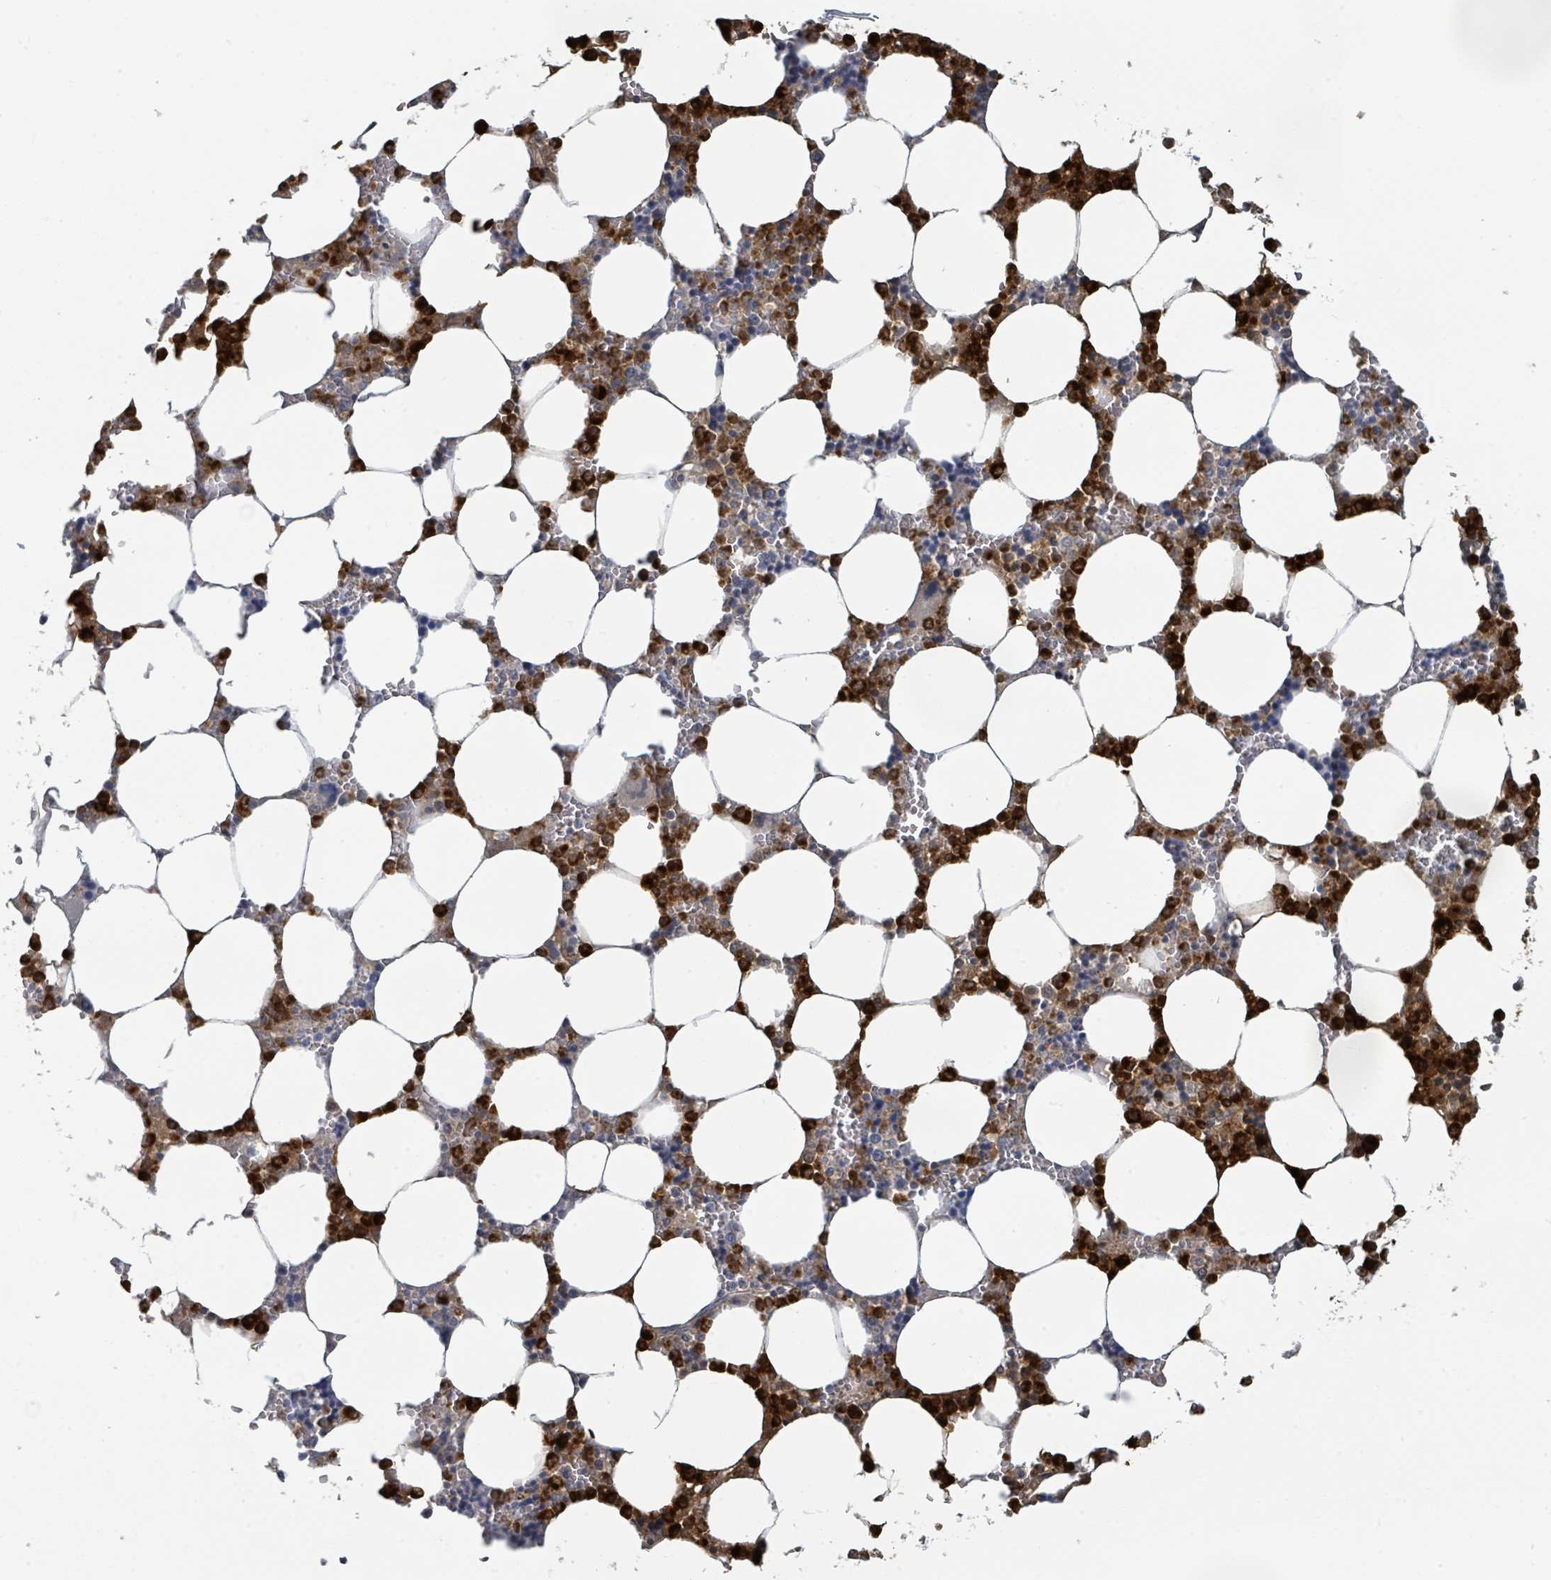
{"staining": {"intensity": "strong", "quantity": "25%-75%", "location": "cytoplasmic/membranous"}, "tissue": "bone marrow", "cell_type": "Hematopoietic cells", "image_type": "normal", "snomed": [{"axis": "morphology", "description": "Normal tissue, NOS"}, {"axis": "topography", "description": "Bone marrow"}], "caption": "Normal bone marrow shows strong cytoplasmic/membranous expression in approximately 25%-75% of hematopoietic cells.", "gene": "DEFA4", "patient": {"sex": "male", "age": 64}}